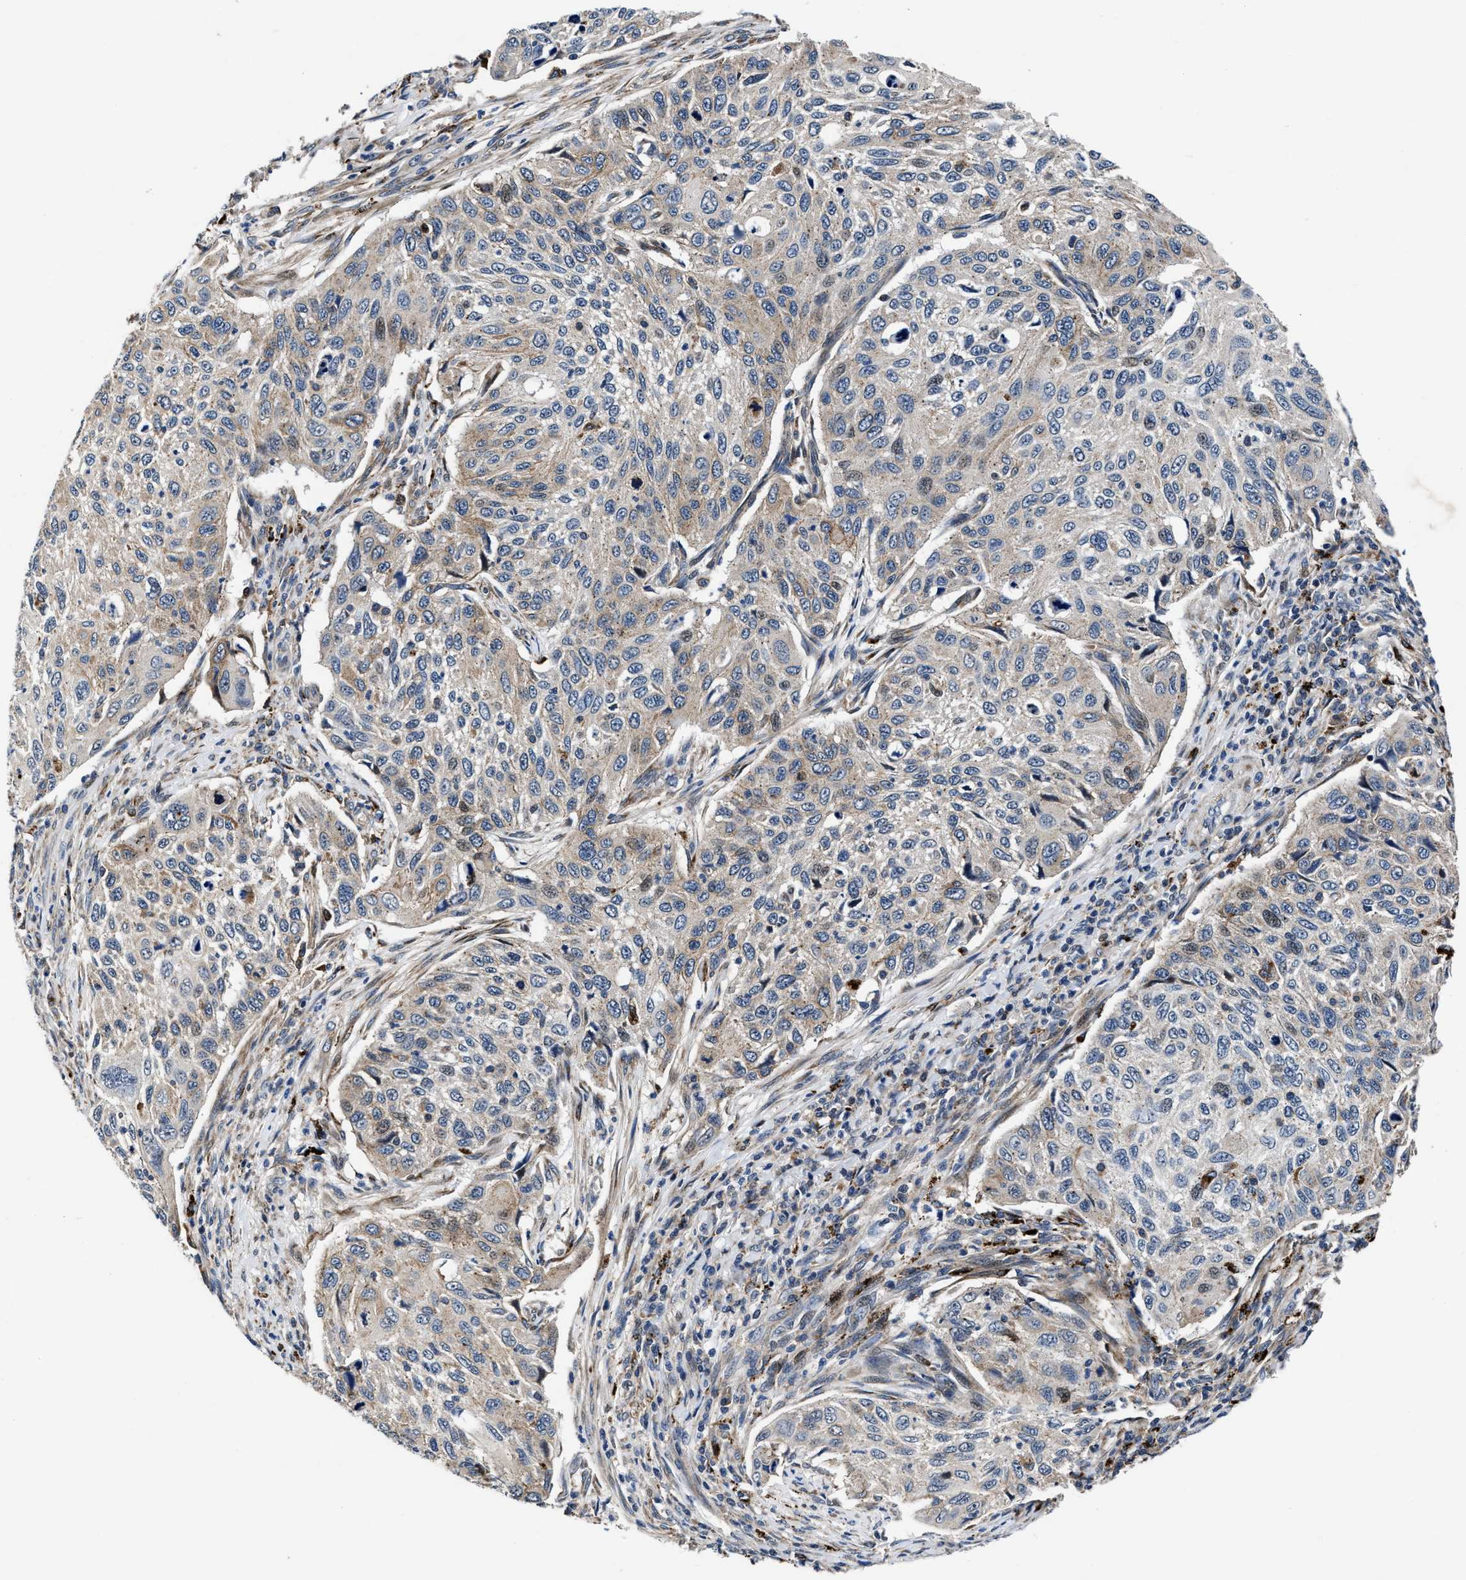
{"staining": {"intensity": "weak", "quantity": "25%-75%", "location": "cytoplasmic/membranous"}, "tissue": "cervical cancer", "cell_type": "Tumor cells", "image_type": "cancer", "snomed": [{"axis": "morphology", "description": "Squamous cell carcinoma, NOS"}, {"axis": "topography", "description": "Cervix"}], "caption": "Protein staining of cervical squamous cell carcinoma tissue demonstrates weak cytoplasmic/membranous expression in about 25%-75% of tumor cells.", "gene": "C2orf66", "patient": {"sex": "female", "age": 70}}